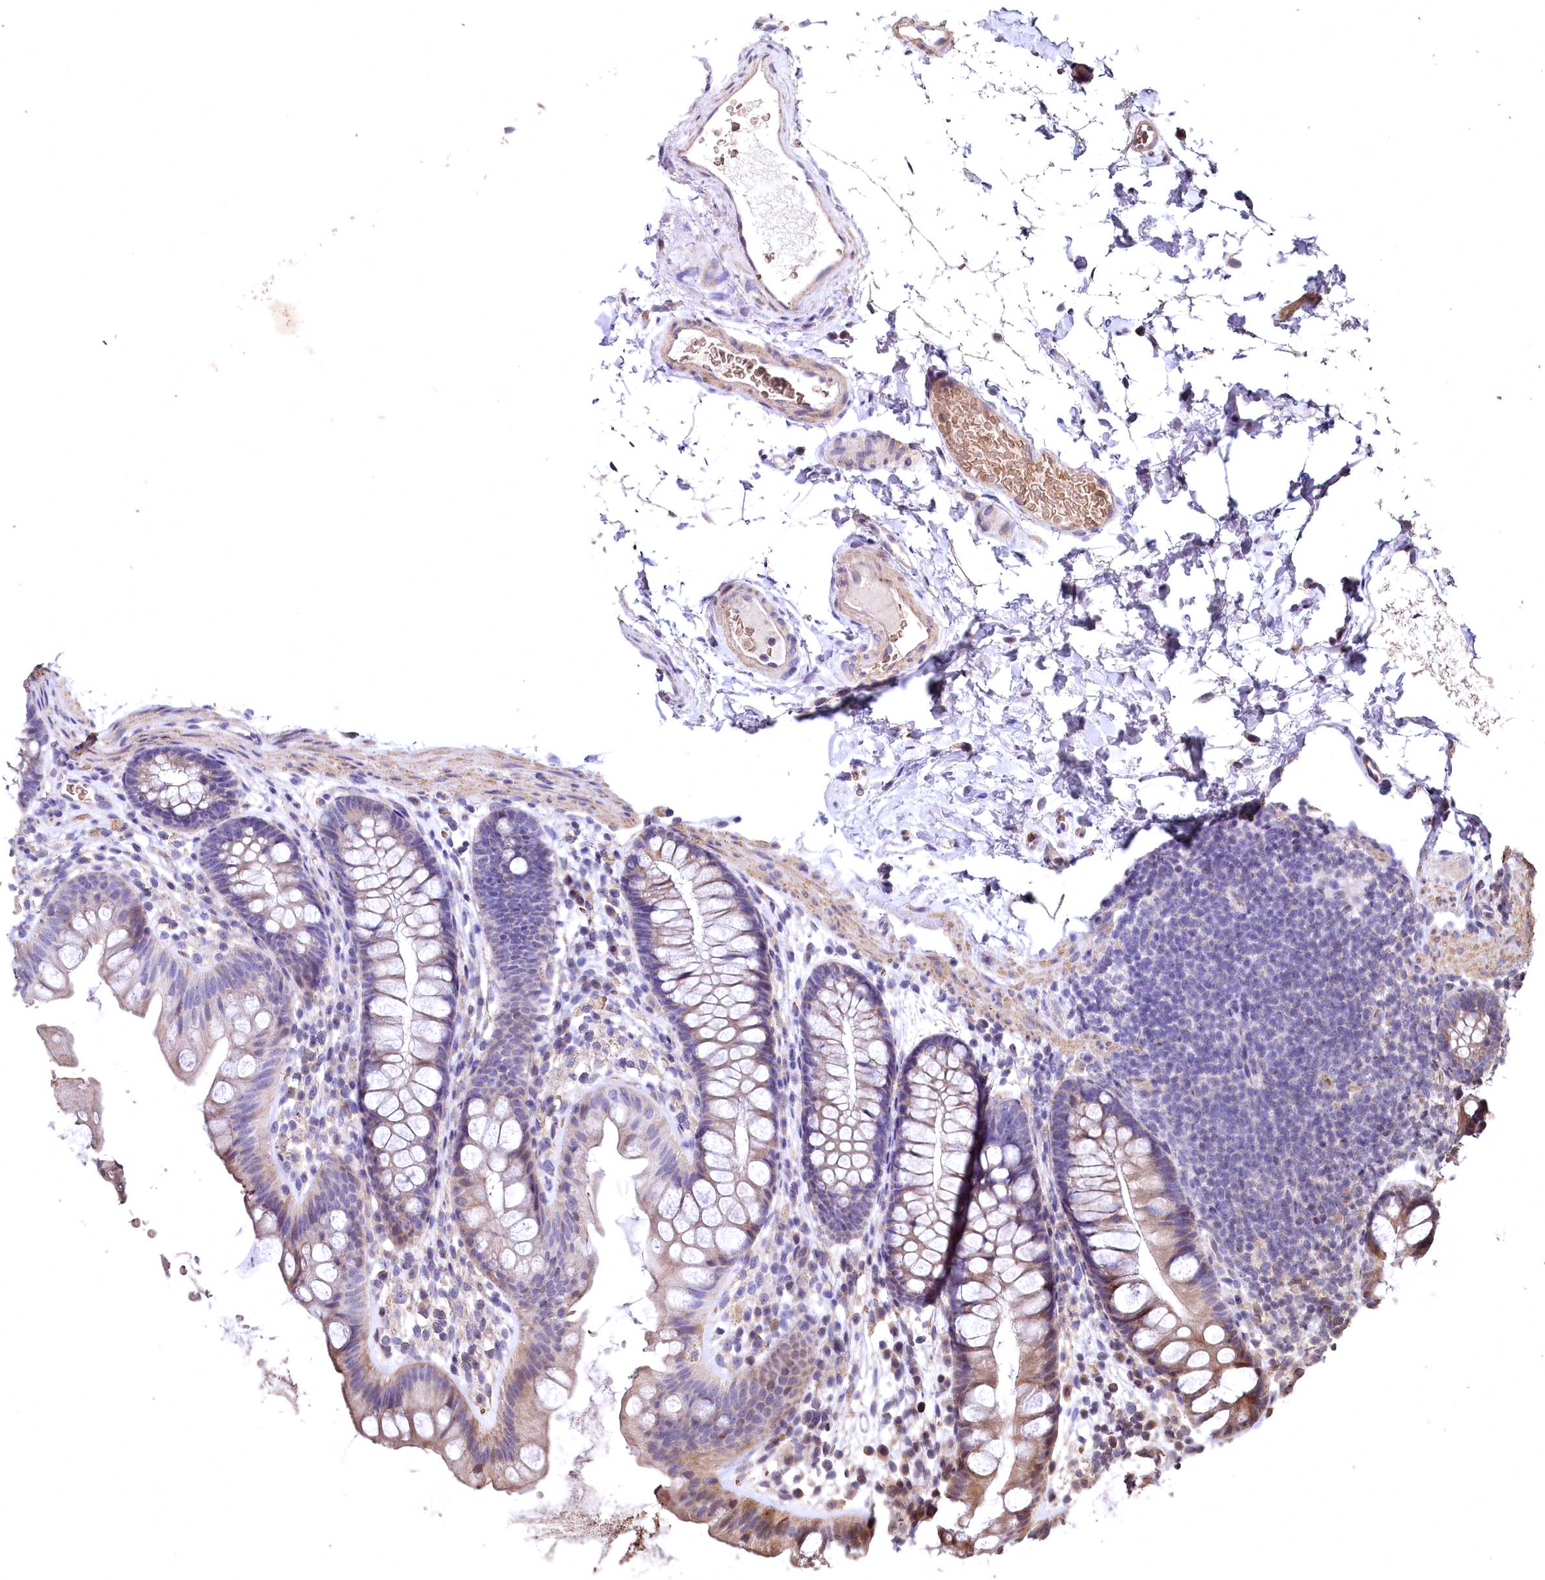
{"staining": {"intensity": "negative", "quantity": "none", "location": "none"}, "tissue": "colon", "cell_type": "Endothelial cells", "image_type": "normal", "snomed": [{"axis": "morphology", "description": "Normal tissue, NOS"}, {"axis": "topography", "description": "Colon"}], "caption": "This is an immunohistochemistry photomicrograph of benign human colon. There is no staining in endothelial cells.", "gene": "SPTA1", "patient": {"sex": "female", "age": 62}}